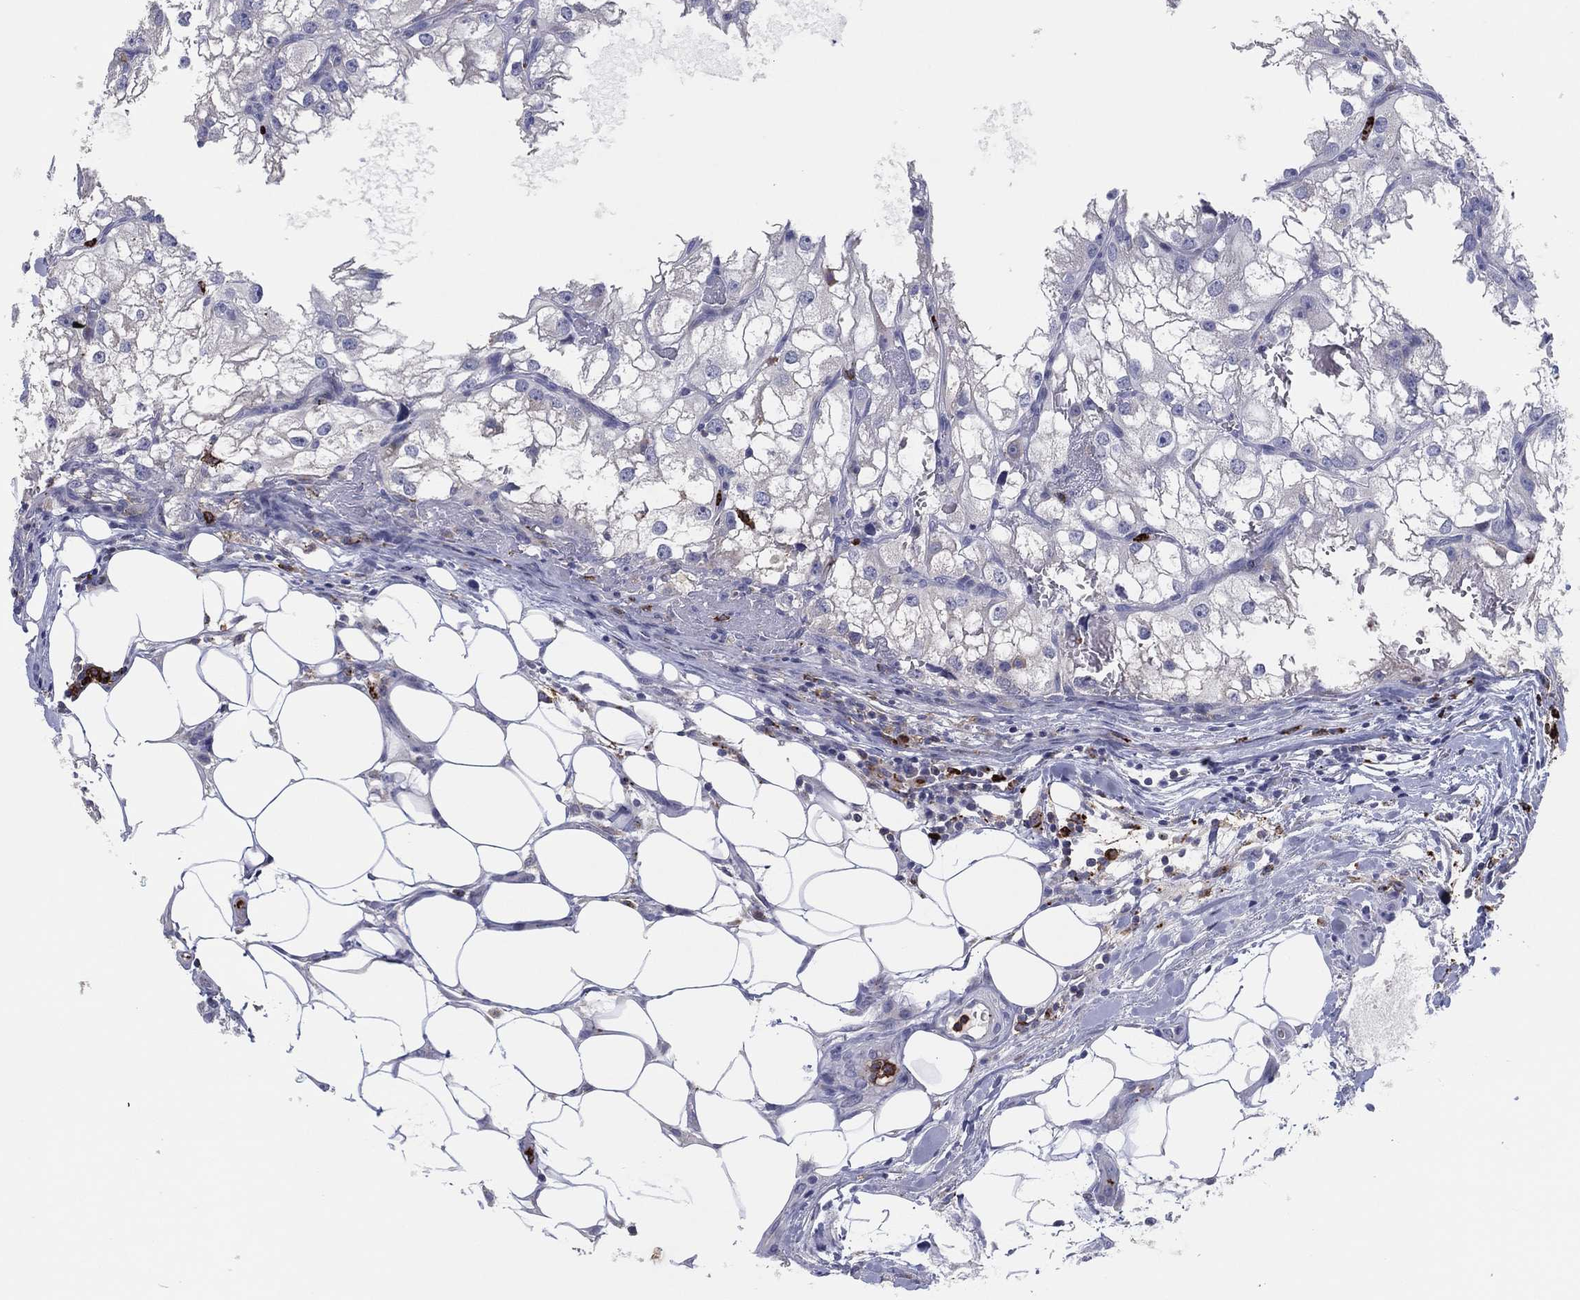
{"staining": {"intensity": "negative", "quantity": "none", "location": "none"}, "tissue": "renal cancer", "cell_type": "Tumor cells", "image_type": "cancer", "snomed": [{"axis": "morphology", "description": "Adenocarcinoma, NOS"}, {"axis": "topography", "description": "Kidney"}], "caption": "Image shows no significant protein staining in tumor cells of renal adenocarcinoma.", "gene": "PLAC8", "patient": {"sex": "male", "age": 59}}